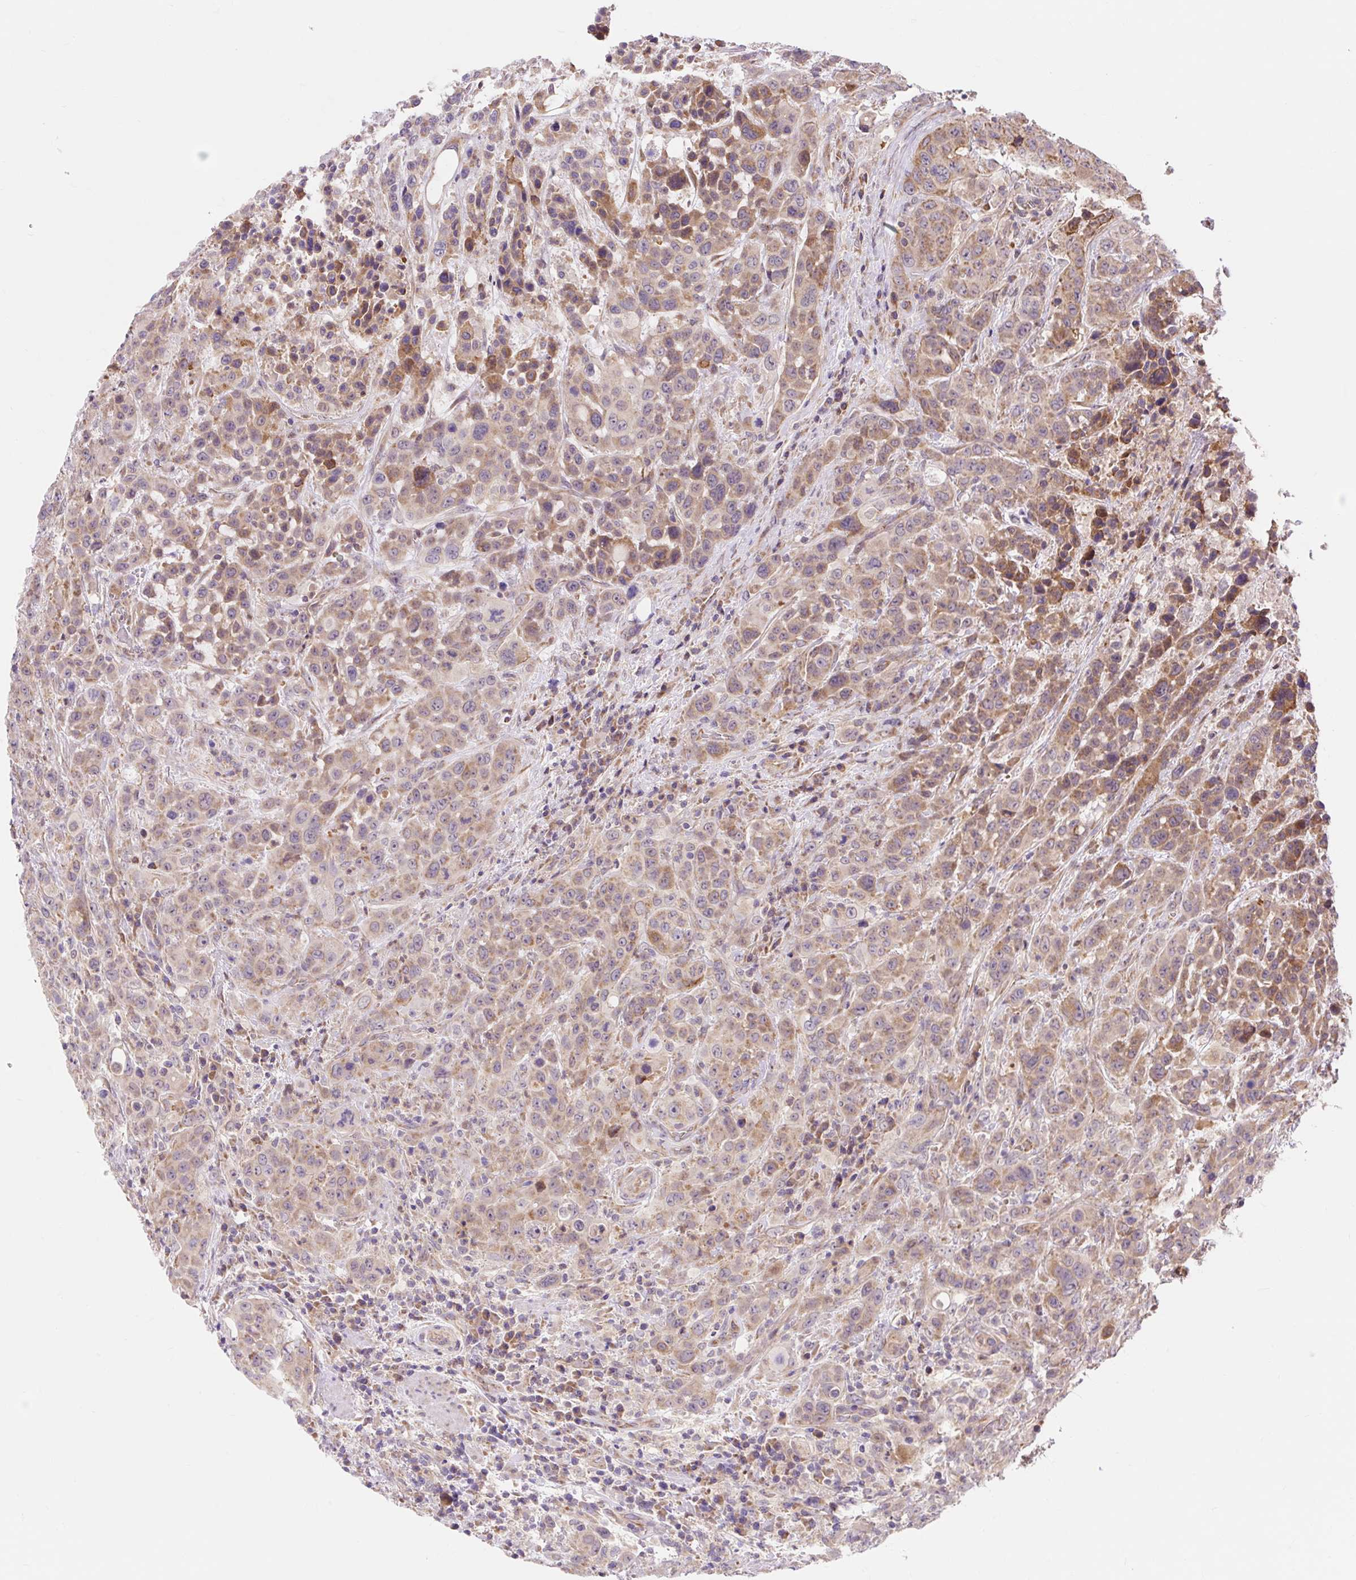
{"staining": {"intensity": "moderate", "quantity": "25%-75%", "location": "cytoplasmic/membranous"}, "tissue": "colorectal cancer", "cell_type": "Tumor cells", "image_type": "cancer", "snomed": [{"axis": "morphology", "description": "Adenocarcinoma, NOS"}, {"axis": "topography", "description": "Colon"}], "caption": "Approximately 25%-75% of tumor cells in adenocarcinoma (colorectal) show moderate cytoplasmic/membranous protein positivity as visualized by brown immunohistochemical staining.", "gene": "TRIAP1", "patient": {"sex": "male", "age": 62}}